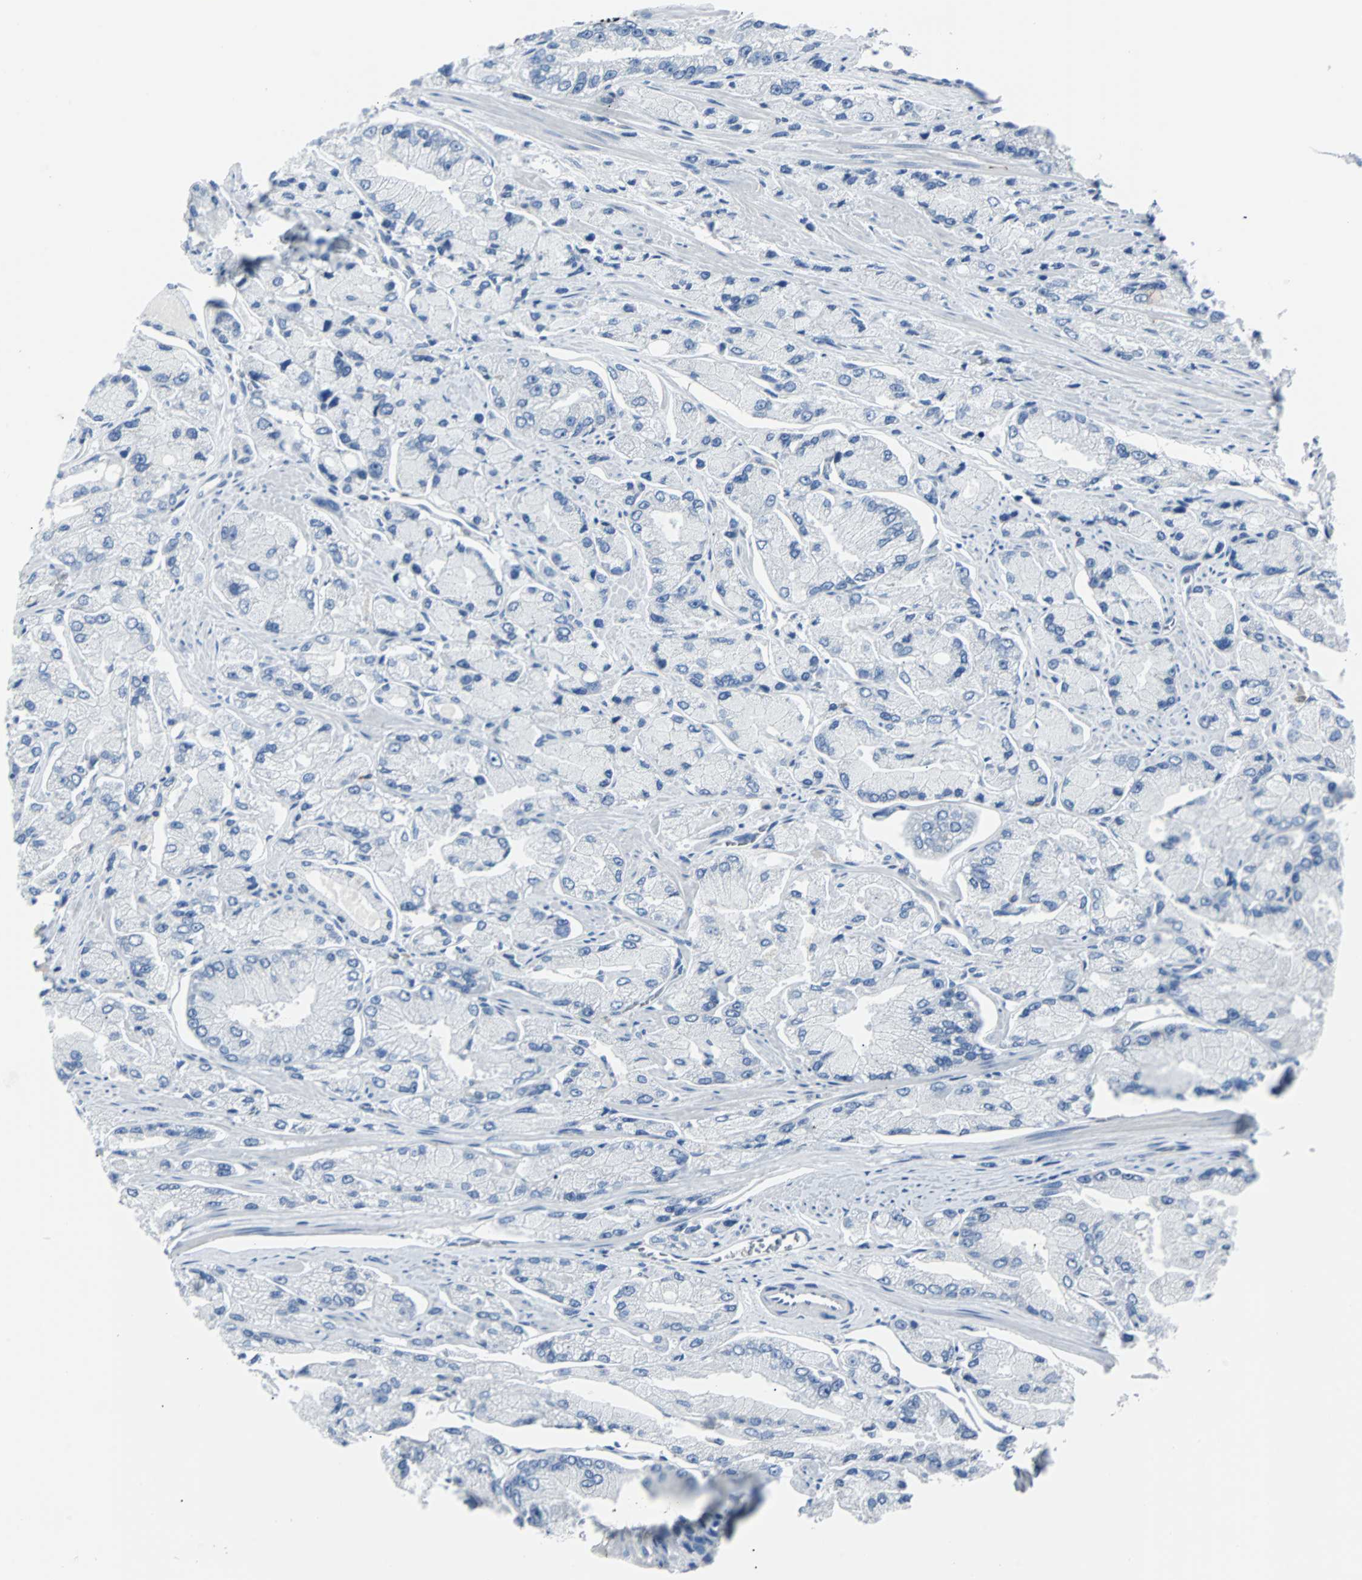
{"staining": {"intensity": "negative", "quantity": "none", "location": "none"}, "tissue": "prostate cancer", "cell_type": "Tumor cells", "image_type": "cancer", "snomed": [{"axis": "morphology", "description": "Adenocarcinoma, High grade"}, {"axis": "topography", "description": "Prostate"}], "caption": "The immunohistochemistry image has no significant expression in tumor cells of prostate cancer tissue.", "gene": "RASA1", "patient": {"sex": "male", "age": 58}}